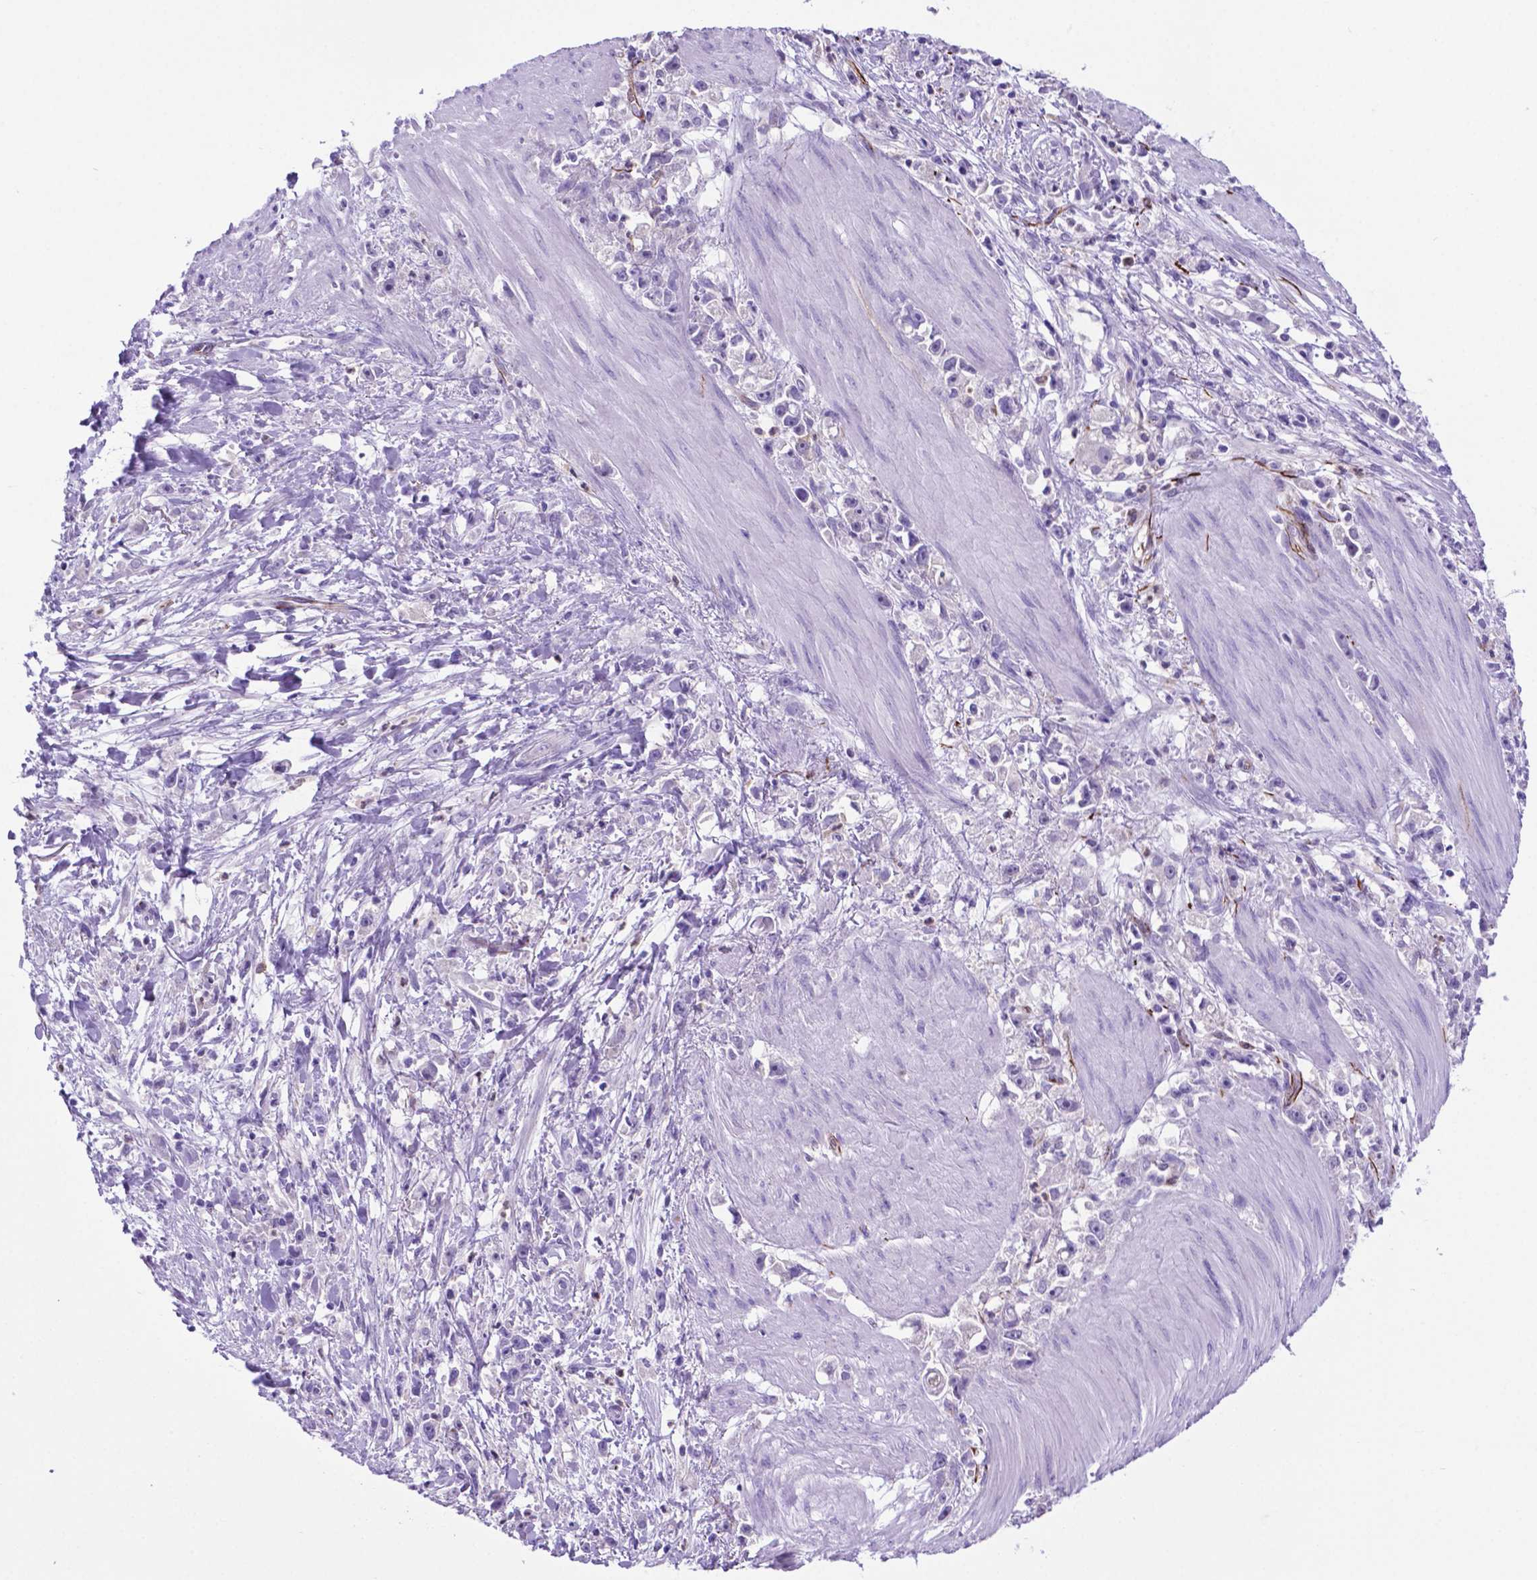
{"staining": {"intensity": "negative", "quantity": "none", "location": "none"}, "tissue": "stomach cancer", "cell_type": "Tumor cells", "image_type": "cancer", "snomed": [{"axis": "morphology", "description": "Adenocarcinoma, NOS"}, {"axis": "topography", "description": "Stomach"}], "caption": "This is an immunohistochemistry histopathology image of stomach adenocarcinoma. There is no staining in tumor cells.", "gene": "LZTR1", "patient": {"sex": "female", "age": 59}}